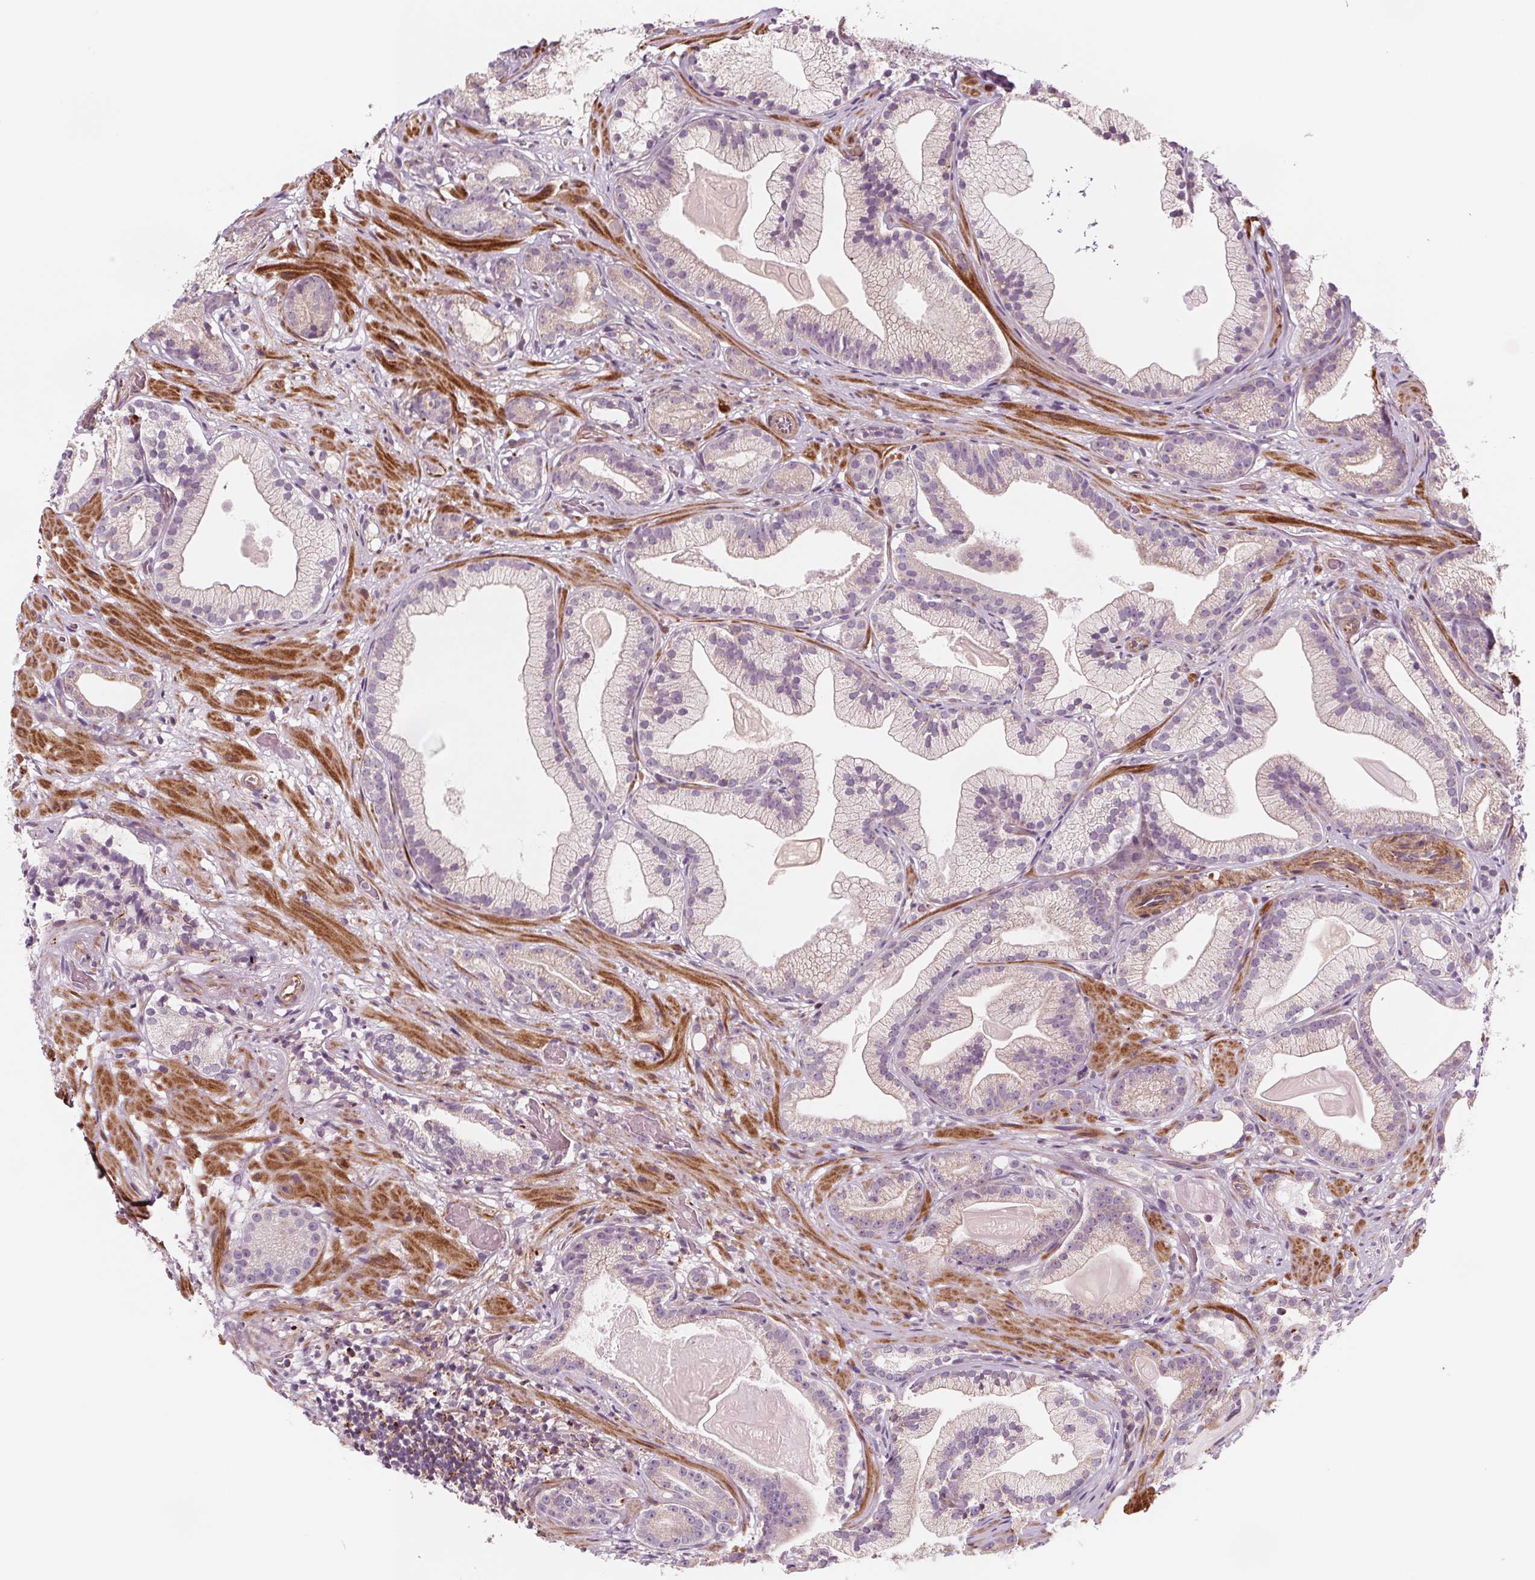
{"staining": {"intensity": "weak", "quantity": "<25%", "location": "cytoplasmic/membranous"}, "tissue": "prostate cancer", "cell_type": "Tumor cells", "image_type": "cancer", "snomed": [{"axis": "morphology", "description": "Adenocarcinoma, Low grade"}, {"axis": "topography", "description": "Prostate"}], "caption": "This is a histopathology image of immunohistochemistry (IHC) staining of prostate cancer (low-grade adenocarcinoma), which shows no positivity in tumor cells.", "gene": "ADAM33", "patient": {"sex": "male", "age": 57}}